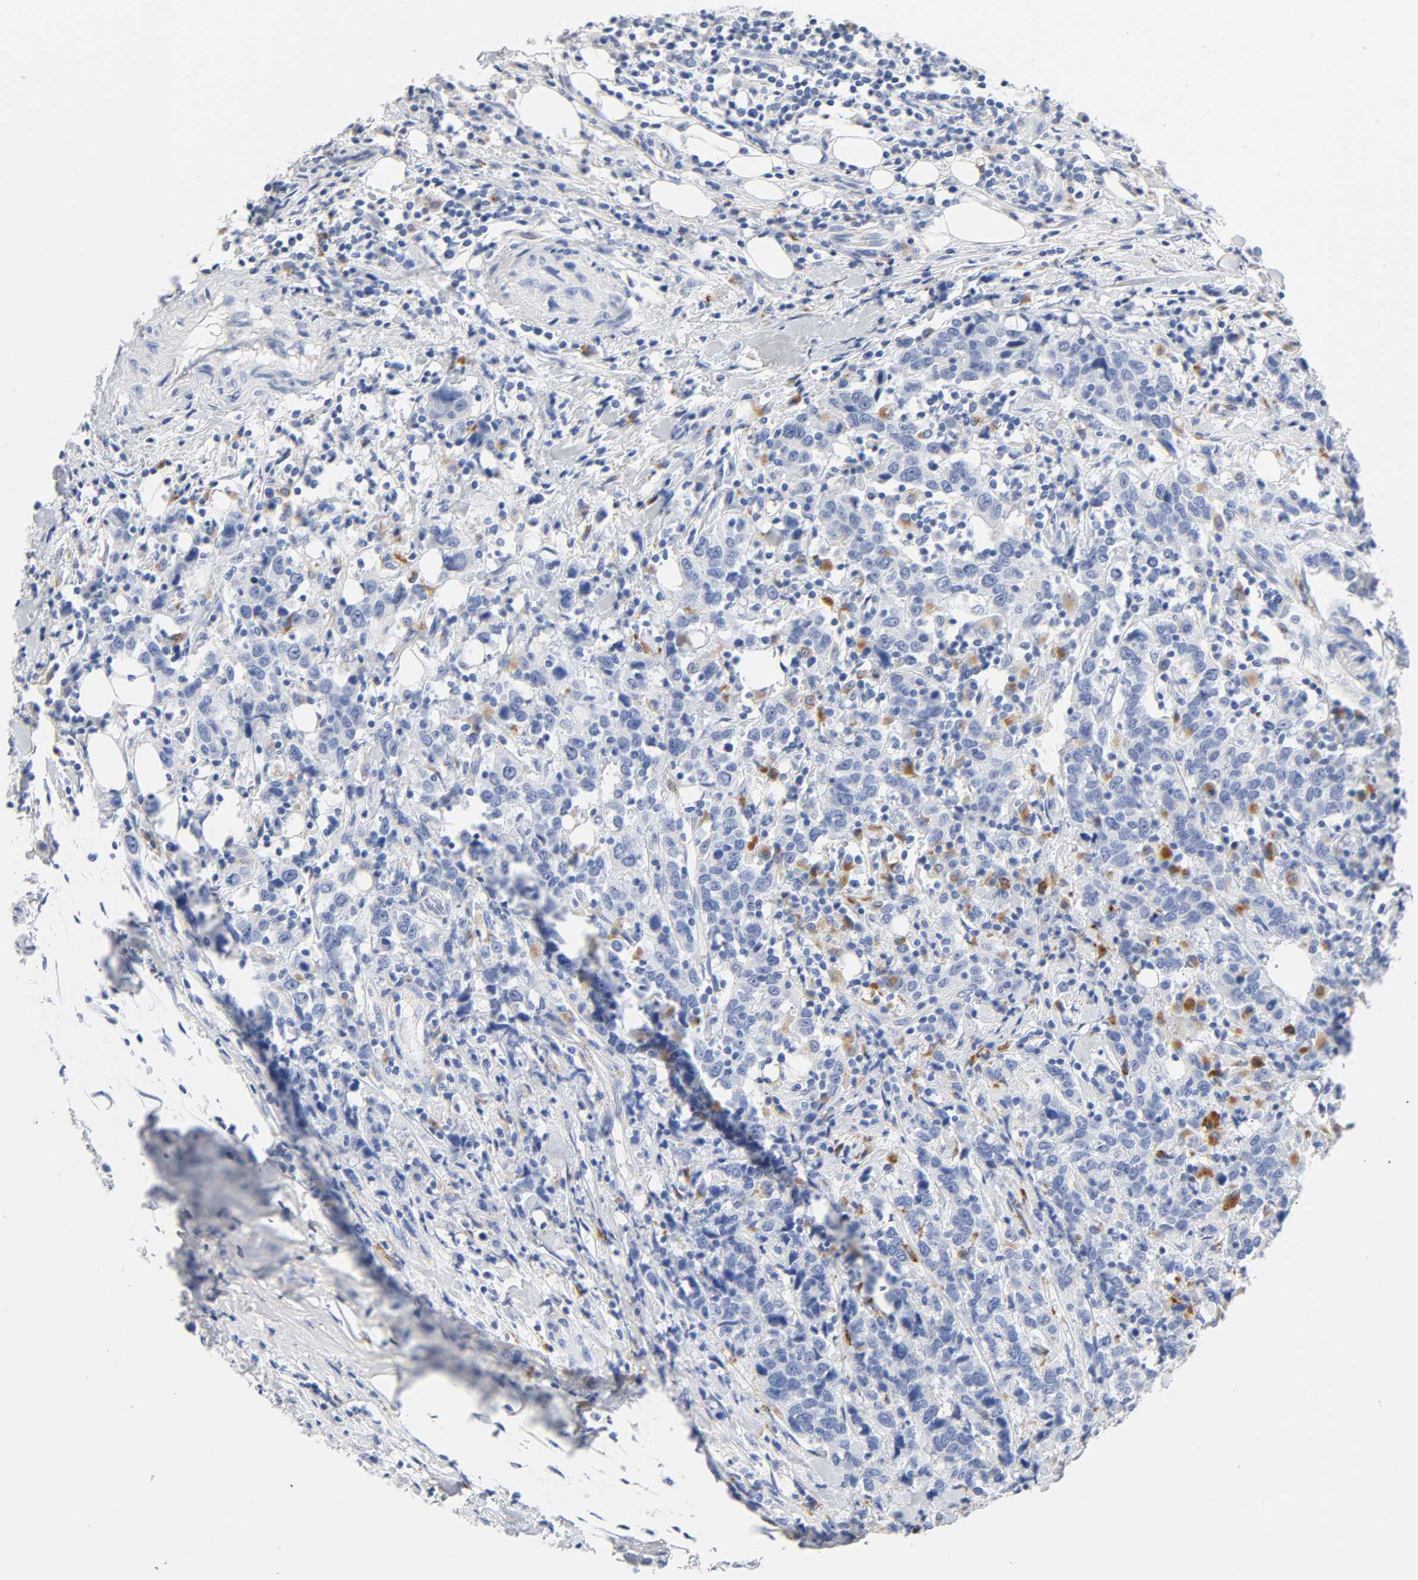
{"staining": {"intensity": "negative", "quantity": "none", "location": "none"}, "tissue": "urothelial cancer", "cell_type": "Tumor cells", "image_type": "cancer", "snomed": [{"axis": "morphology", "description": "Urothelial carcinoma, High grade"}, {"axis": "topography", "description": "Urinary bladder"}], "caption": "The photomicrograph reveals no significant expression in tumor cells of urothelial cancer. Brightfield microscopy of immunohistochemistry stained with DAB (3,3'-diaminobenzidine) (brown) and hematoxylin (blue), captured at high magnification.", "gene": "PLP1", "patient": {"sex": "male", "age": 61}}